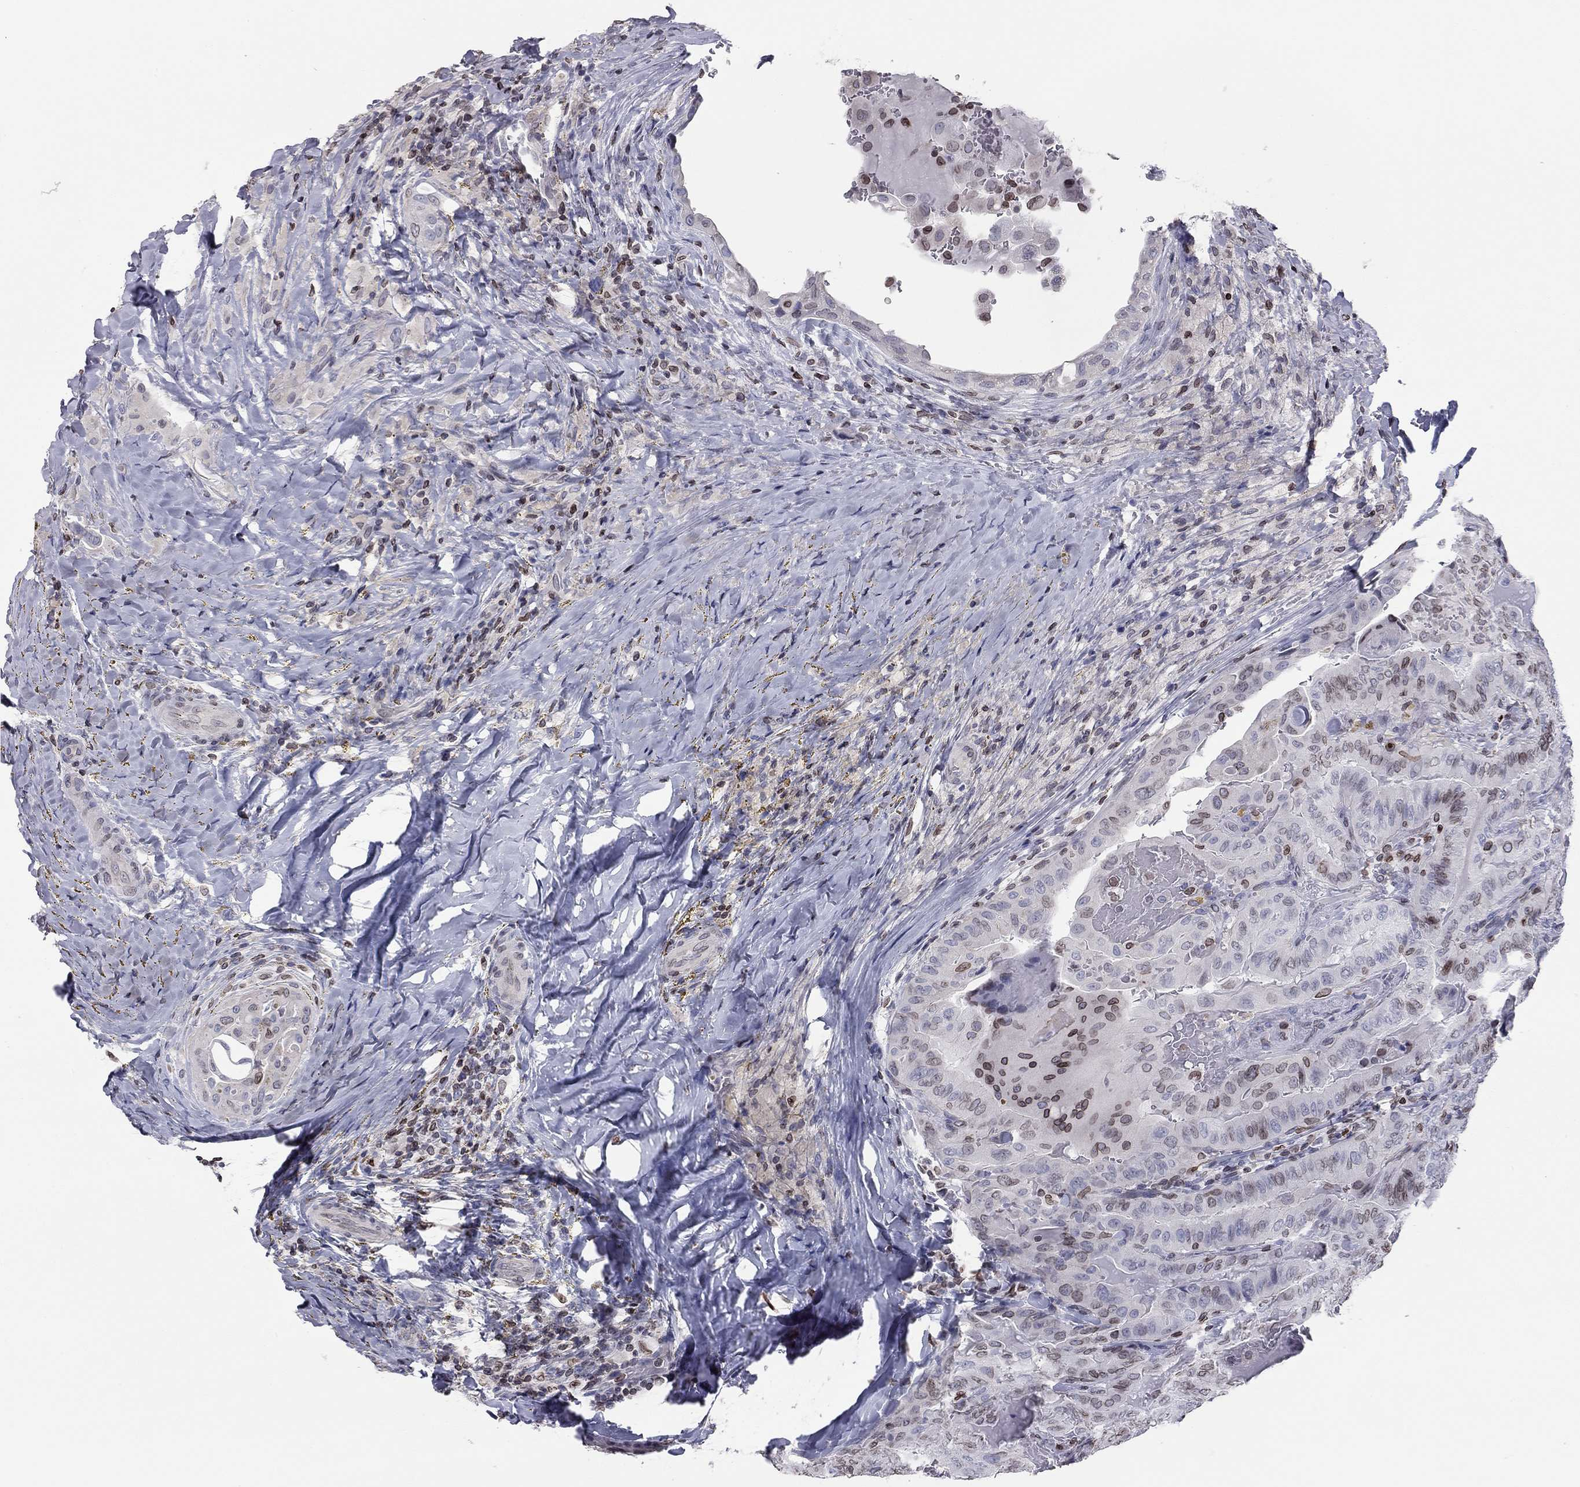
{"staining": {"intensity": "weak", "quantity": "<25%", "location": "cytoplasmic/membranous,nuclear"}, "tissue": "thyroid cancer", "cell_type": "Tumor cells", "image_type": "cancer", "snomed": [{"axis": "morphology", "description": "Papillary adenocarcinoma, NOS"}, {"axis": "topography", "description": "Thyroid gland"}], "caption": "A high-resolution micrograph shows immunohistochemistry (IHC) staining of thyroid cancer, which reveals no significant positivity in tumor cells.", "gene": "ESPL1", "patient": {"sex": "female", "age": 68}}